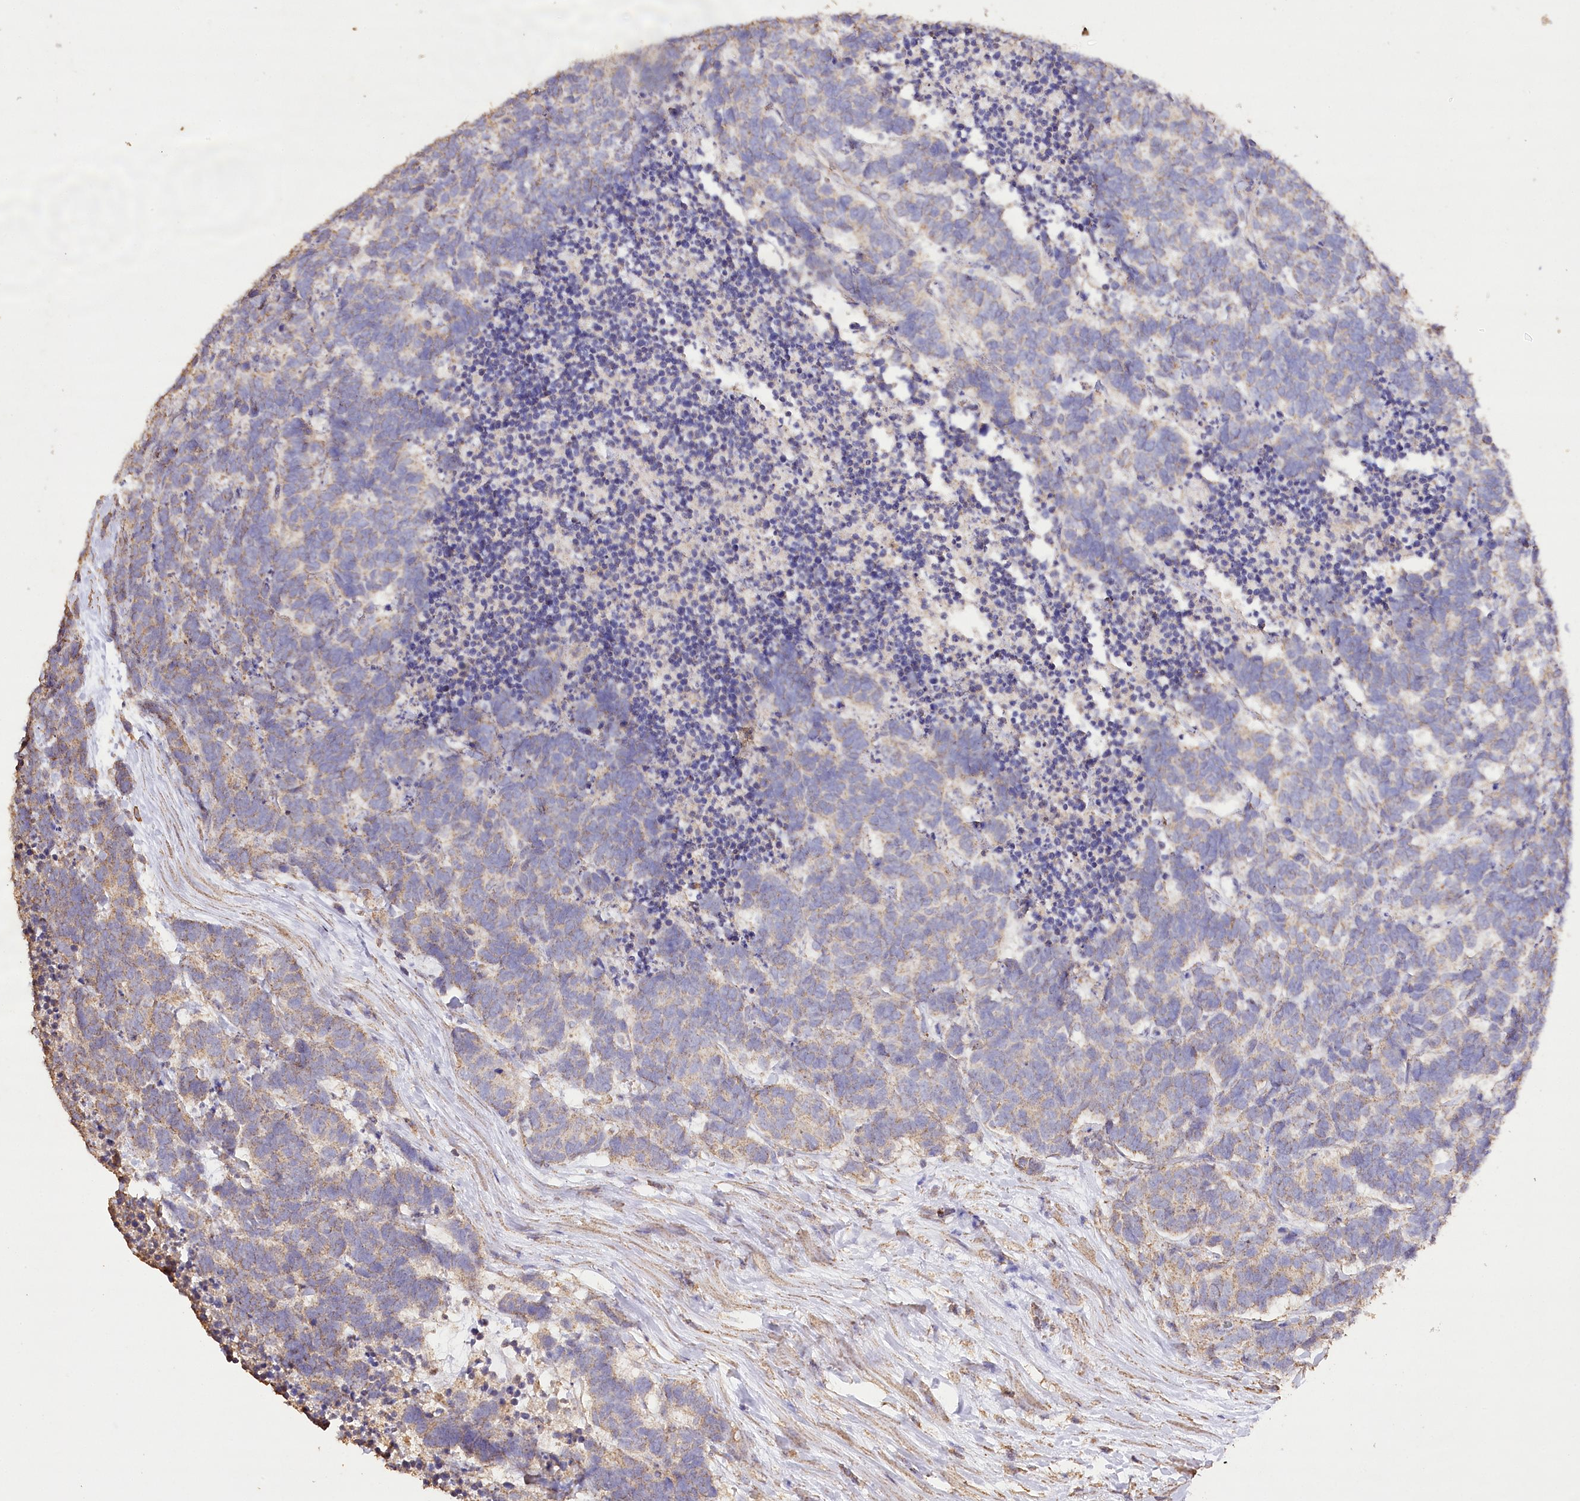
{"staining": {"intensity": "weak", "quantity": "<25%", "location": "cytoplasmic/membranous"}, "tissue": "carcinoid", "cell_type": "Tumor cells", "image_type": "cancer", "snomed": [{"axis": "morphology", "description": "Carcinoma, NOS"}, {"axis": "morphology", "description": "Carcinoid, malignant, NOS"}, {"axis": "topography", "description": "Urinary bladder"}], "caption": "Tumor cells are negative for protein expression in human carcinoma.", "gene": "IREB2", "patient": {"sex": "male", "age": 57}}